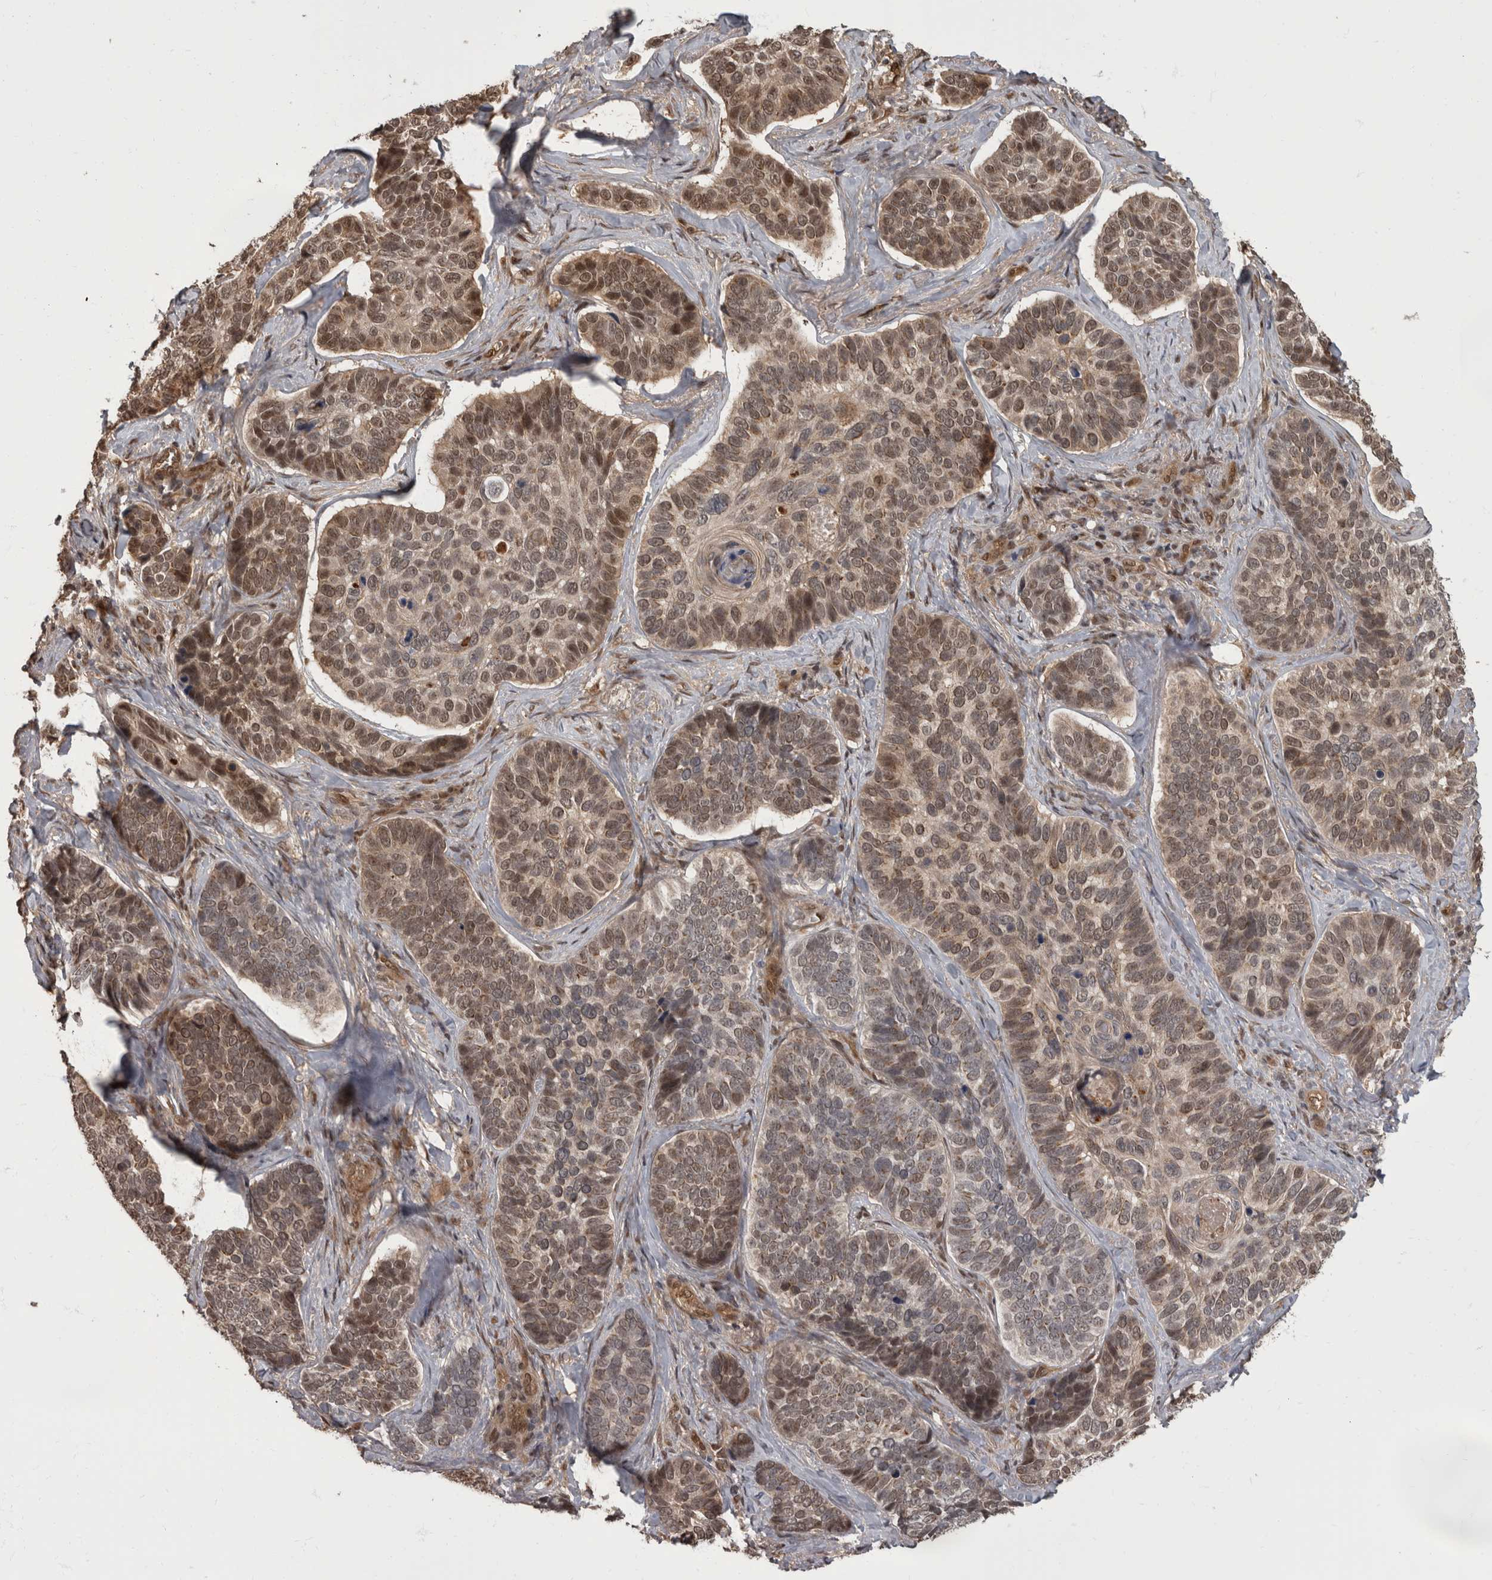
{"staining": {"intensity": "moderate", "quantity": "25%-75%", "location": "cytoplasmic/membranous,nuclear"}, "tissue": "skin cancer", "cell_type": "Tumor cells", "image_type": "cancer", "snomed": [{"axis": "morphology", "description": "Basal cell carcinoma"}, {"axis": "topography", "description": "Skin"}], "caption": "Immunohistochemistry image of neoplastic tissue: human skin cancer (basal cell carcinoma) stained using immunohistochemistry (IHC) displays medium levels of moderate protein expression localized specifically in the cytoplasmic/membranous and nuclear of tumor cells, appearing as a cytoplasmic/membranous and nuclear brown color.", "gene": "AKT3", "patient": {"sex": "male", "age": 62}}